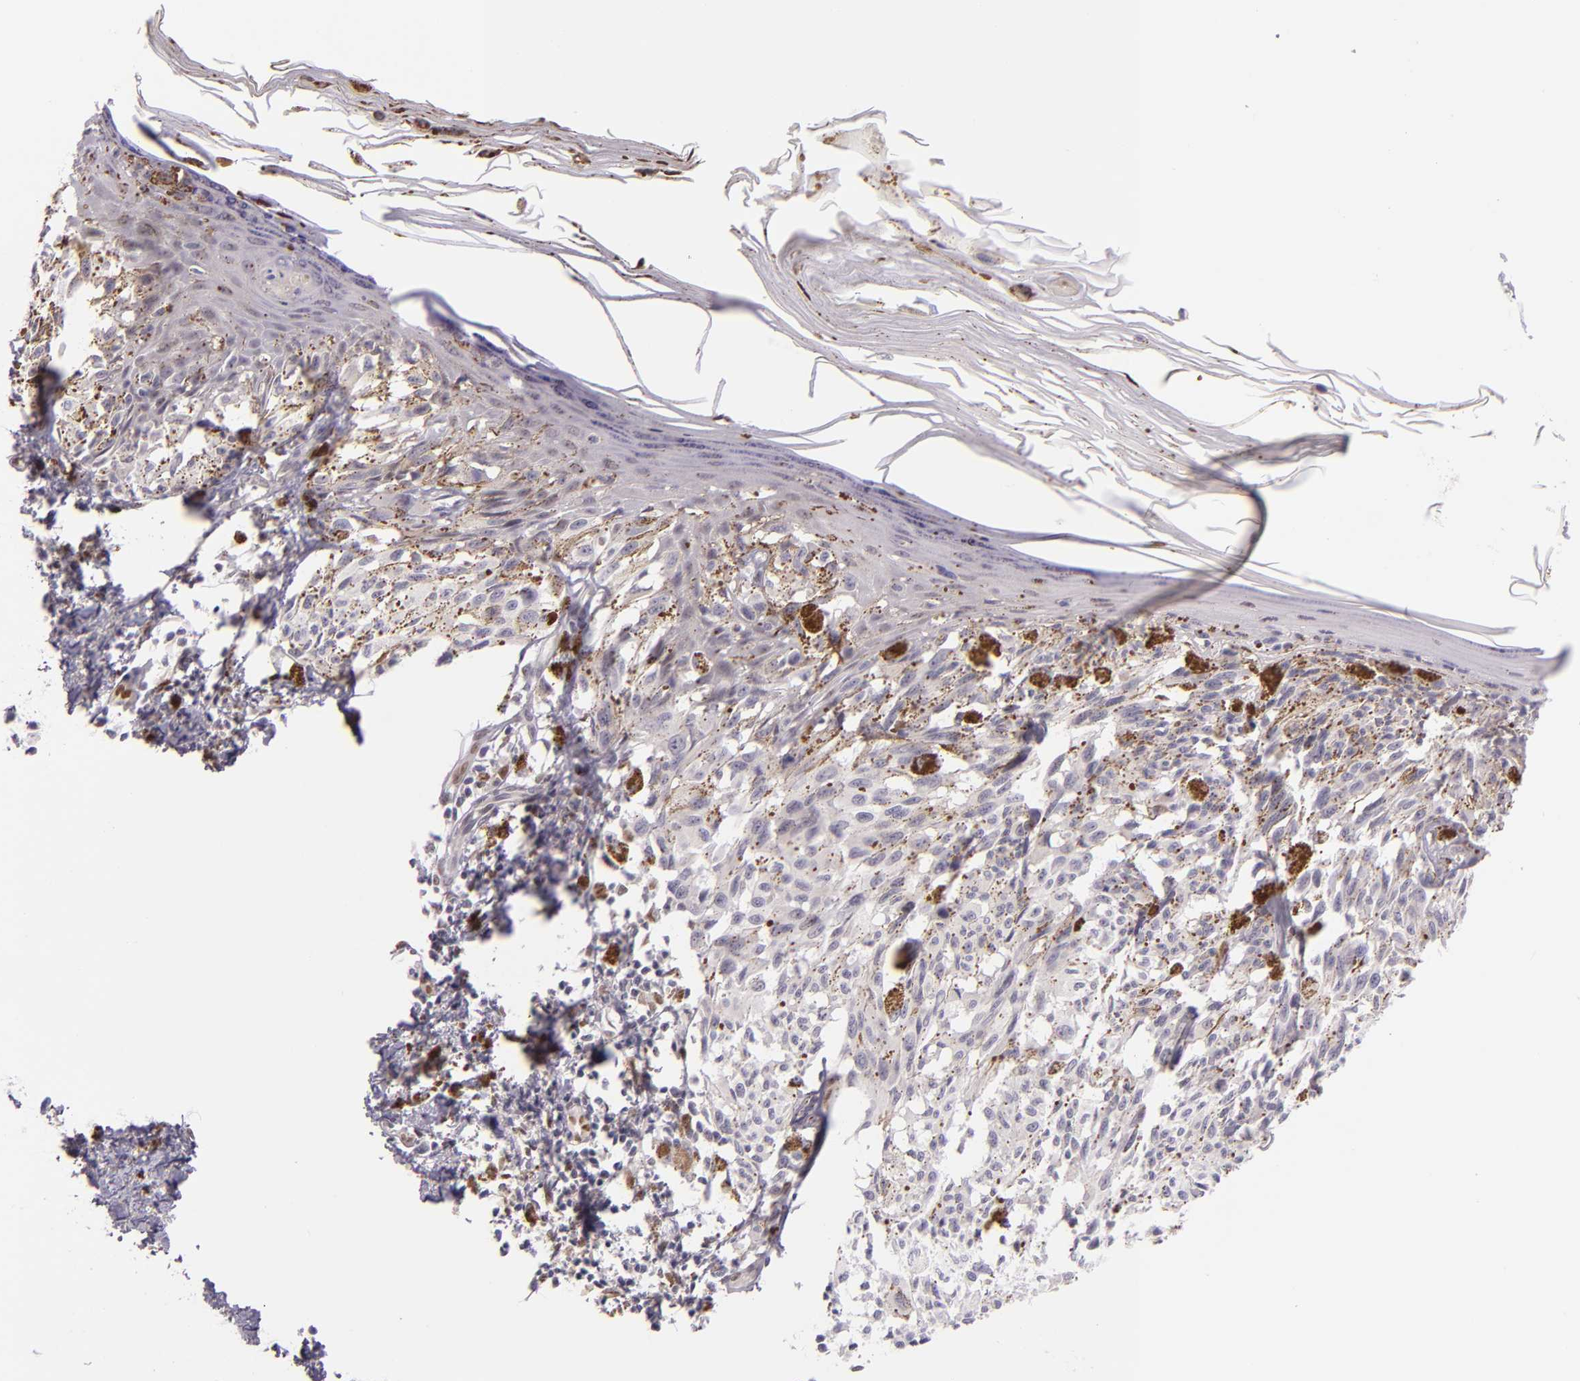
{"staining": {"intensity": "negative", "quantity": "none", "location": "none"}, "tissue": "melanoma", "cell_type": "Tumor cells", "image_type": "cancer", "snomed": [{"axis": "morphology", "description": "Malignant melanoma, NOS"}, {"axis": "topography", "description": "Skin"}], "caption": "IHC of melanoma shows no expression in tumor cells.", "gene": "BCL3", "patient": {"sex": "female", "age": 72}}